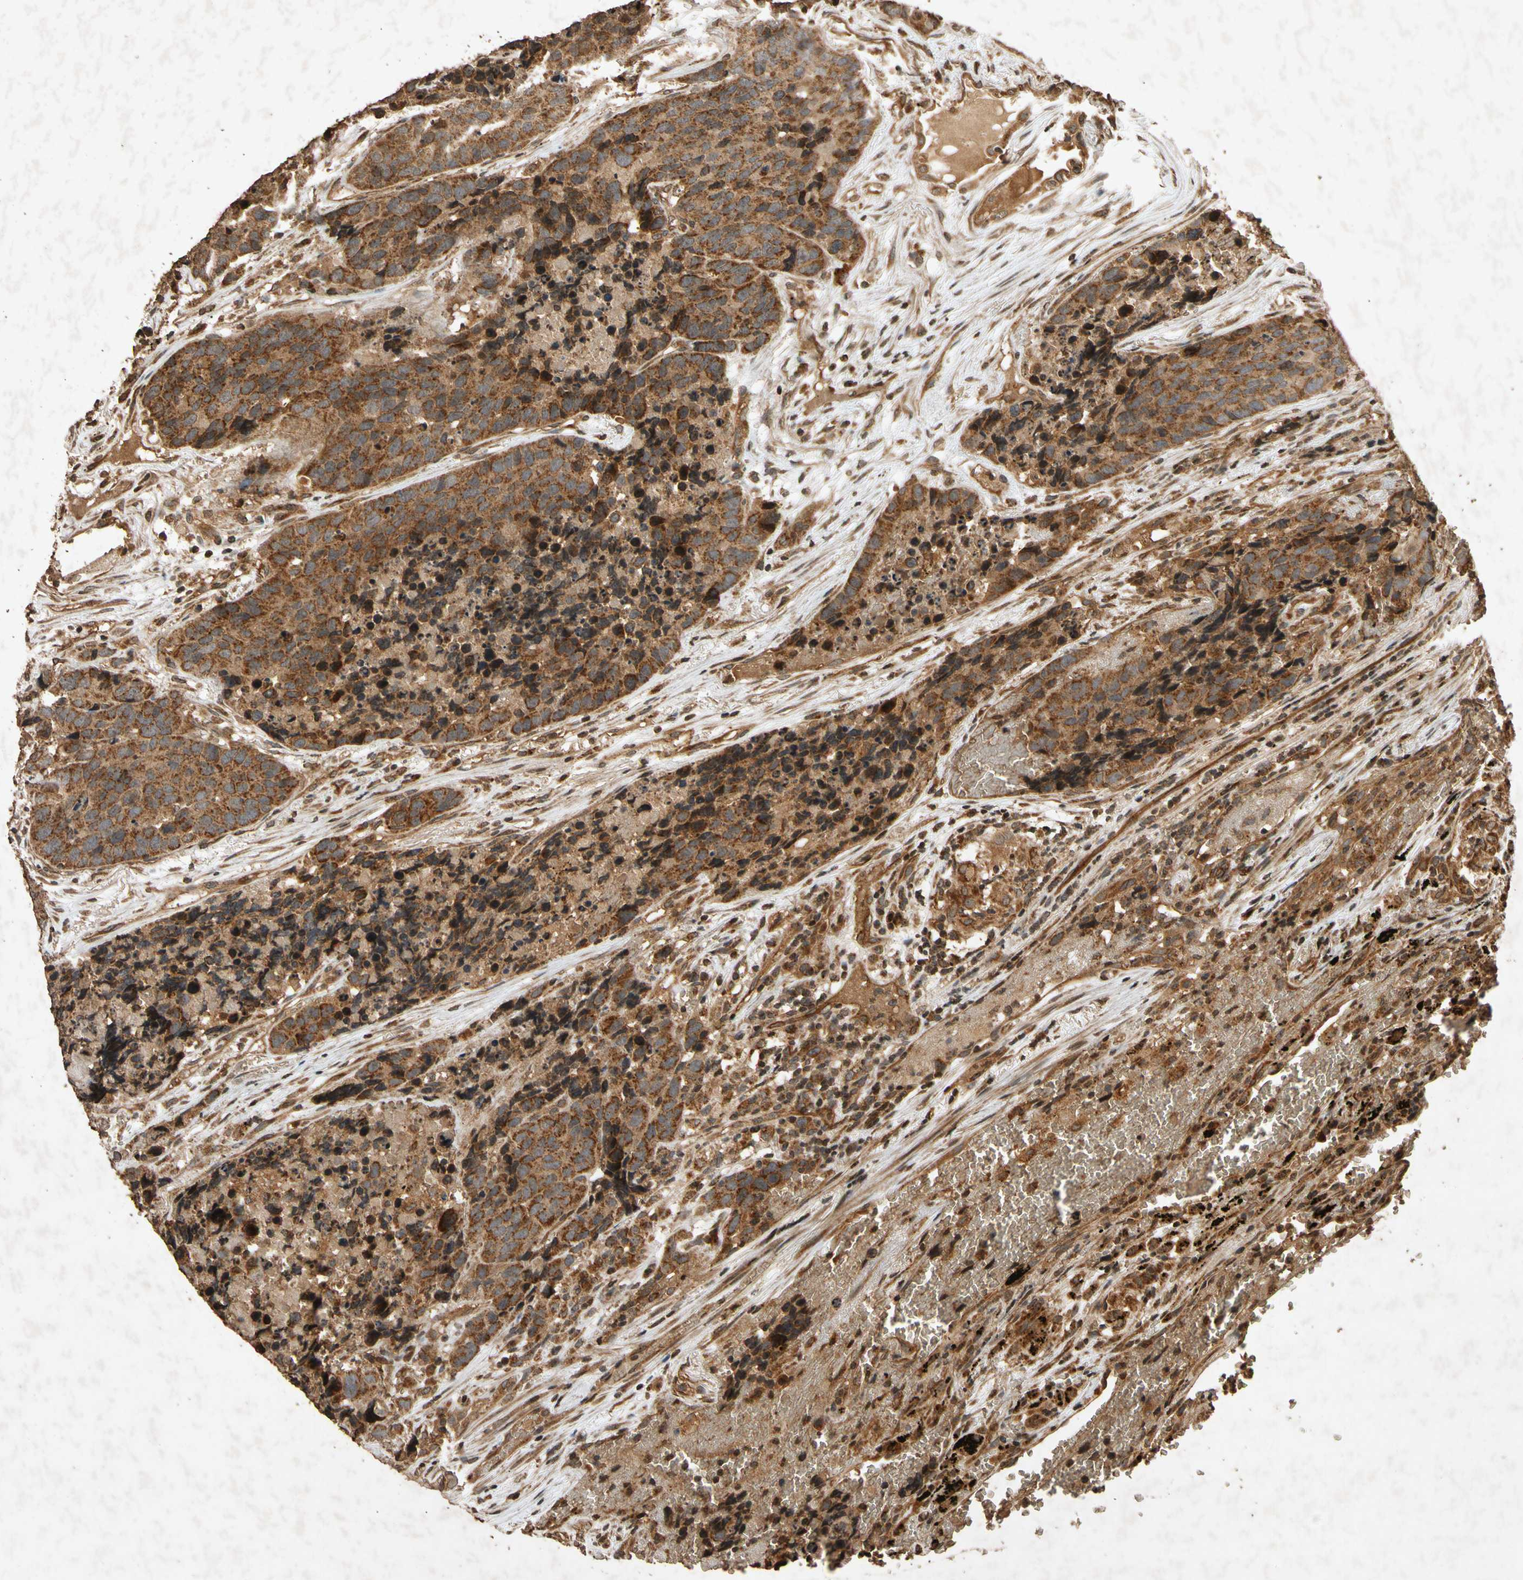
{"staining": {"intensity": "strong", "quantity": ">75%", "location": "cytoplasmic/membranous"}, "tissue": "carcinoid", "cell_type": "Tumor cells", "image_type": "cancer", "snomed": [{"axis": "morphology", "description": "Carcinoid, malignant, NOS"}, {"axis": "topography", "description": "Lung"}], "caption": "DAB (3,3'-diaminobenzidine) immunohistochemical staining of human carcinoid shows strong cytoplasmic/membranous protein positivity in about >75% of tumor cells.", "gene": "TXN2", "patient": {"sex": "male", "age": 60}}